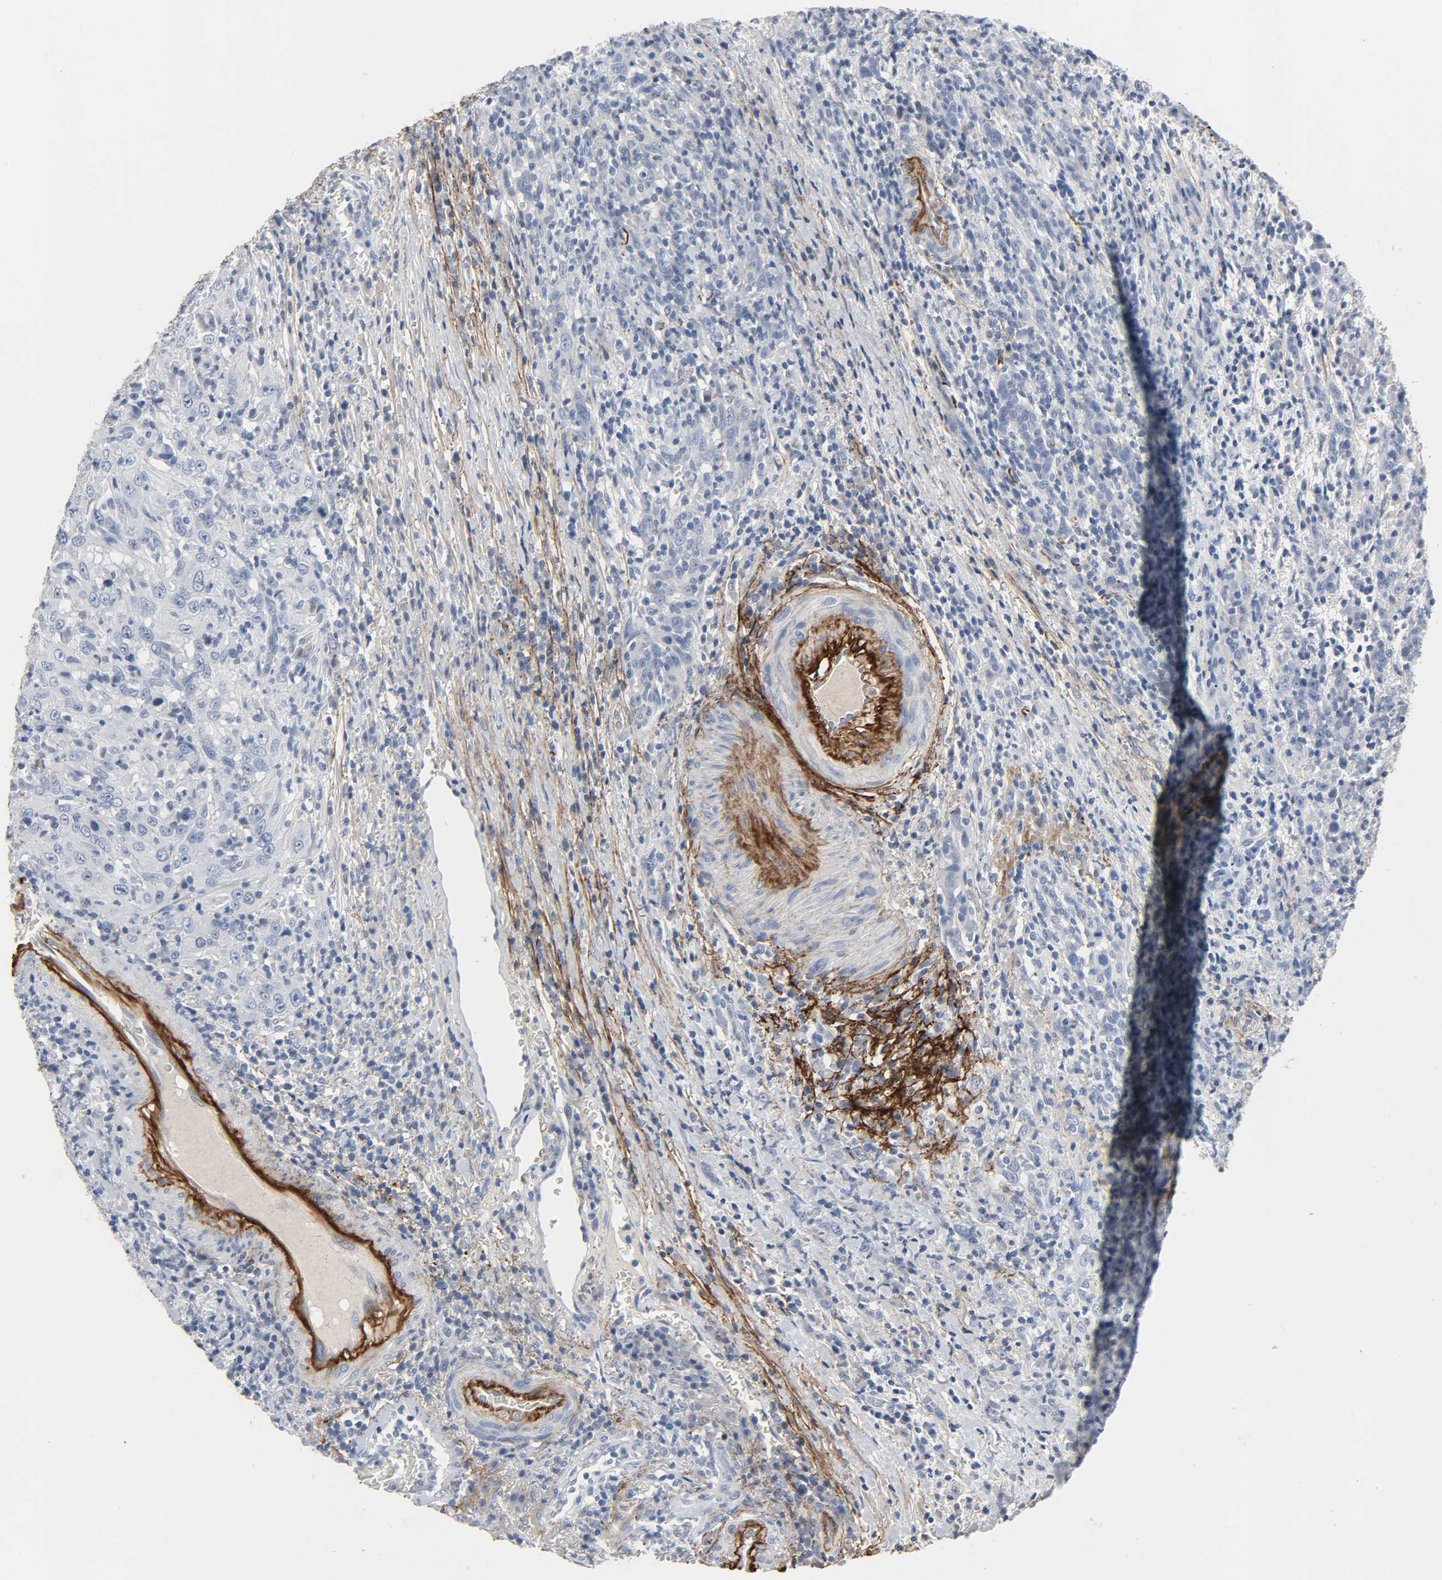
{"staining": {"intensity": "negative", "quantity": "none", "location": "none"}, "tissue": "urothelial cancer", "cell_type": "Tumor cells", "image_type": "cancer", "snomed": [{"axis": "morphology", "description": "Urothelial carcinoma, High grade"}, {"axis": "topography", "description": "Urinary bladder"}], "caption": "Tumor cells show no significant expression in high-grade urothelial carcinoma.", "gene": "FBLN5", "patient": {"sex": "male", "age": 61}}